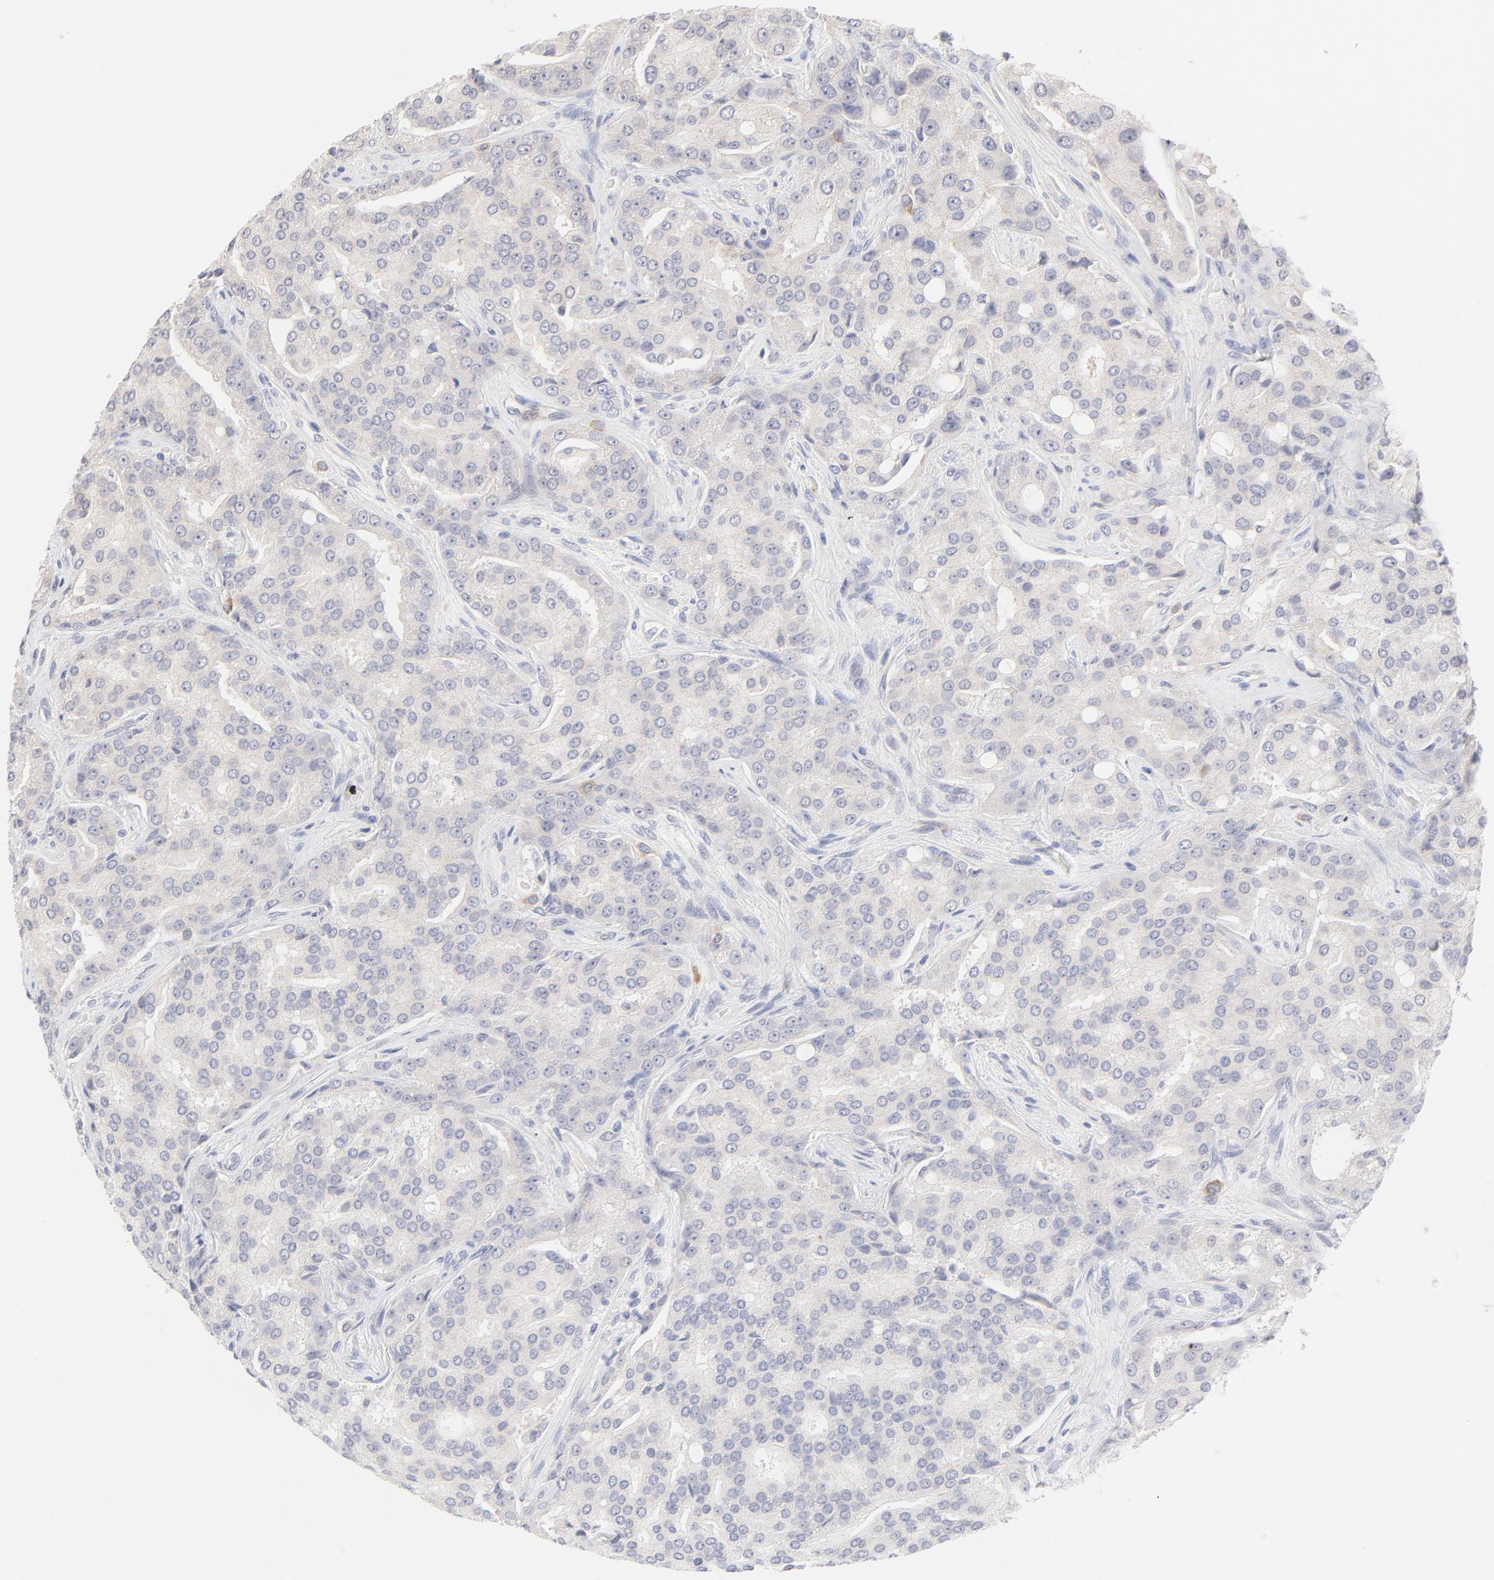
{"staining": {"intensity": "negative", "quantity": "none", "location": "none"}, "tissue": "prostate cancer", "cell_type": "Tumor cells", "image_type": "cancer", "snomed": [{"axis": "morphology", "description": "Adenocarcinoma, High grade"}, {"axis": "topography", "description": "Prostate"}], "caption": "An image of human high-grade adenocarcinoma (prostate) is negative for staining in tumor cells.", "gene": "ELF3", "patient": {"sex": "male", "age": 72}}